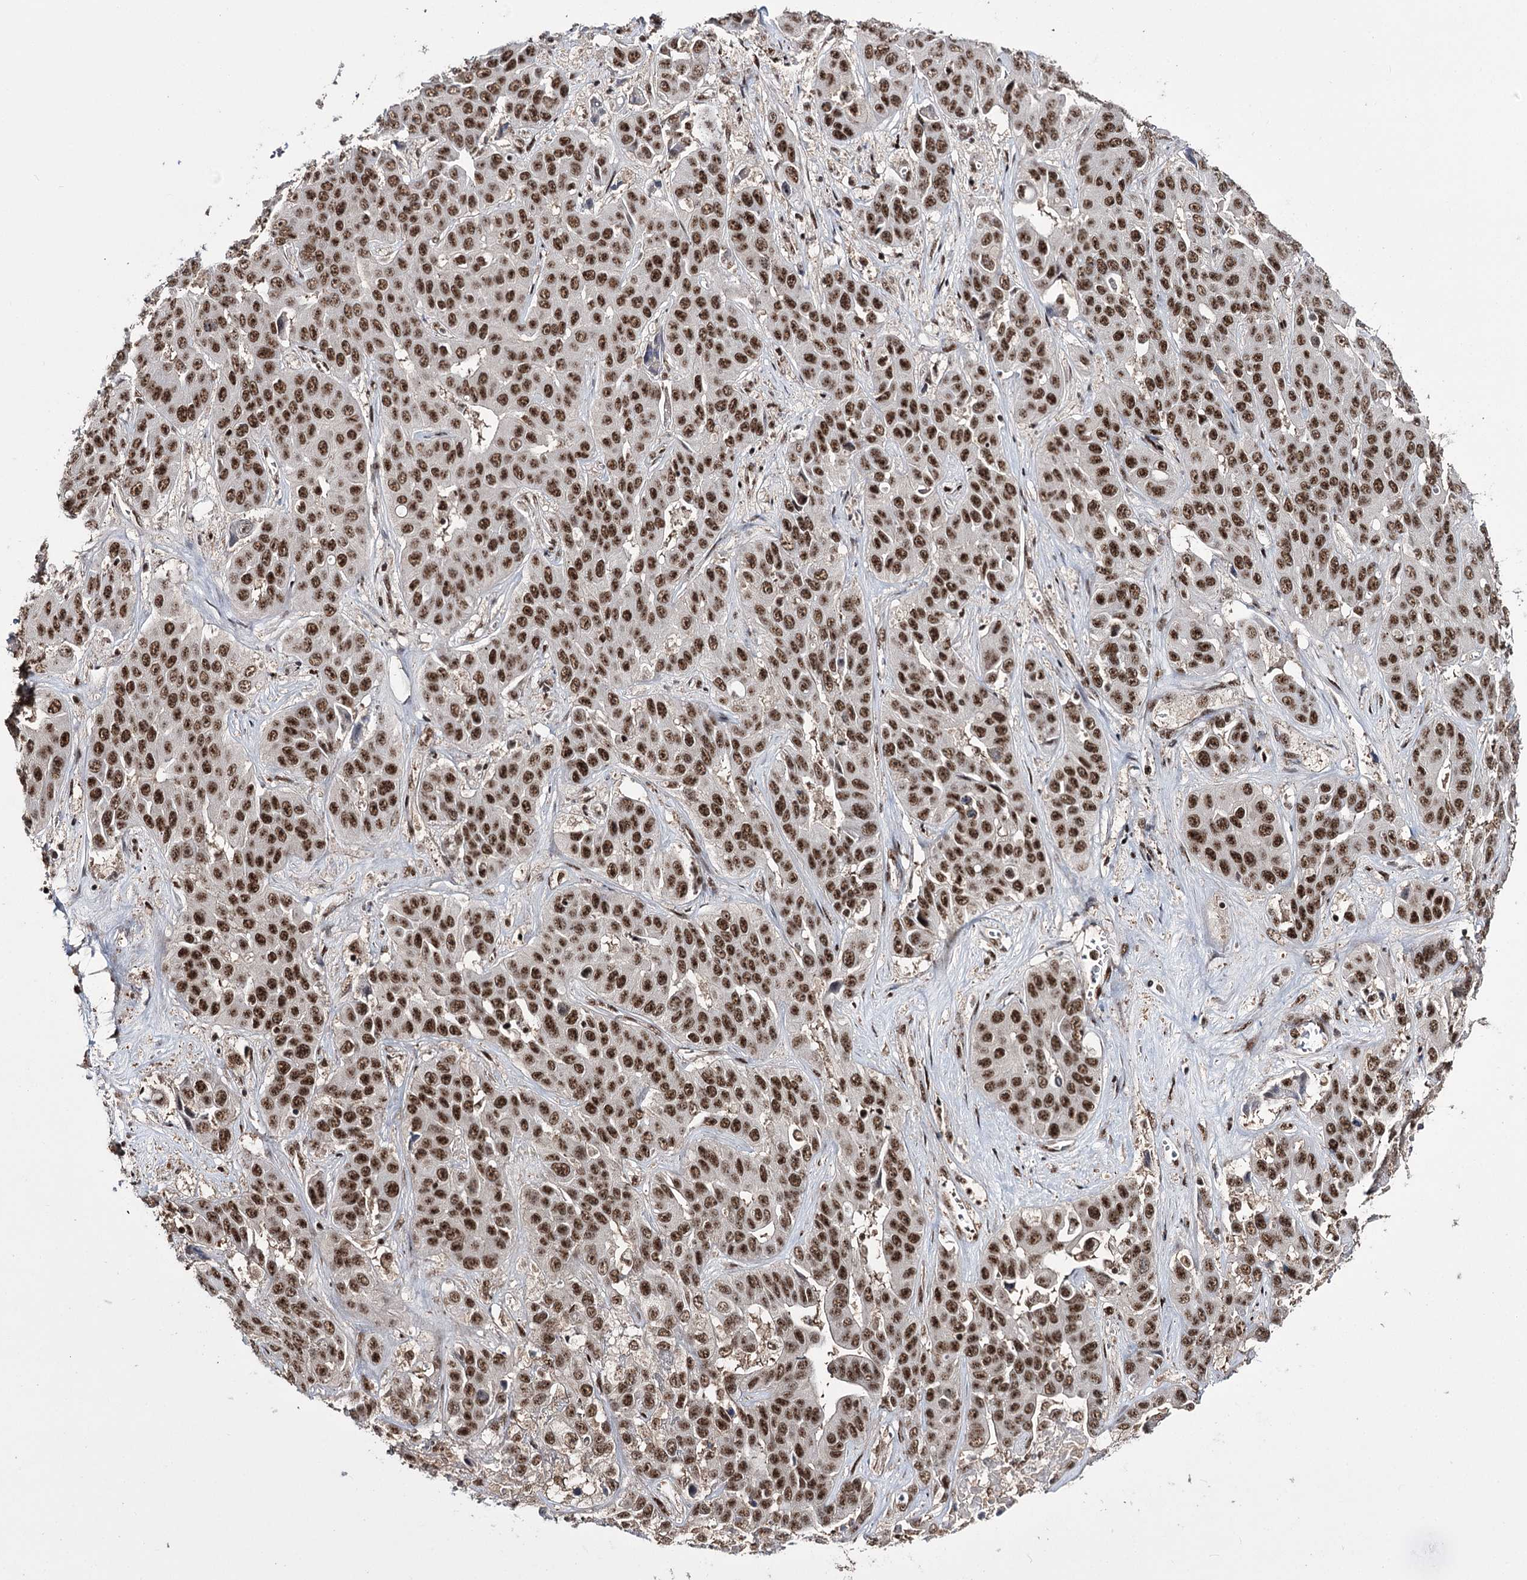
{"staining": {"intensity": "moderate", "quantity": ">75%", "location": "nuclear"}, "tissue": "liver cancer", "cell_type": "Tumor cells", "image_type": "cancer", "snomed": [{"axis": "morphology", "description": "Cholangiocarcinoma"}, {"axis": "topography", "description": "Liver"}], "caption": "Protein positivity by immunohistochemistry exhibits moderate nuclear positivity in about >75% of tumor cells in liver cancer.", "gene": "PRPF40A", "patient": {"sex": "female", "age": 52}}